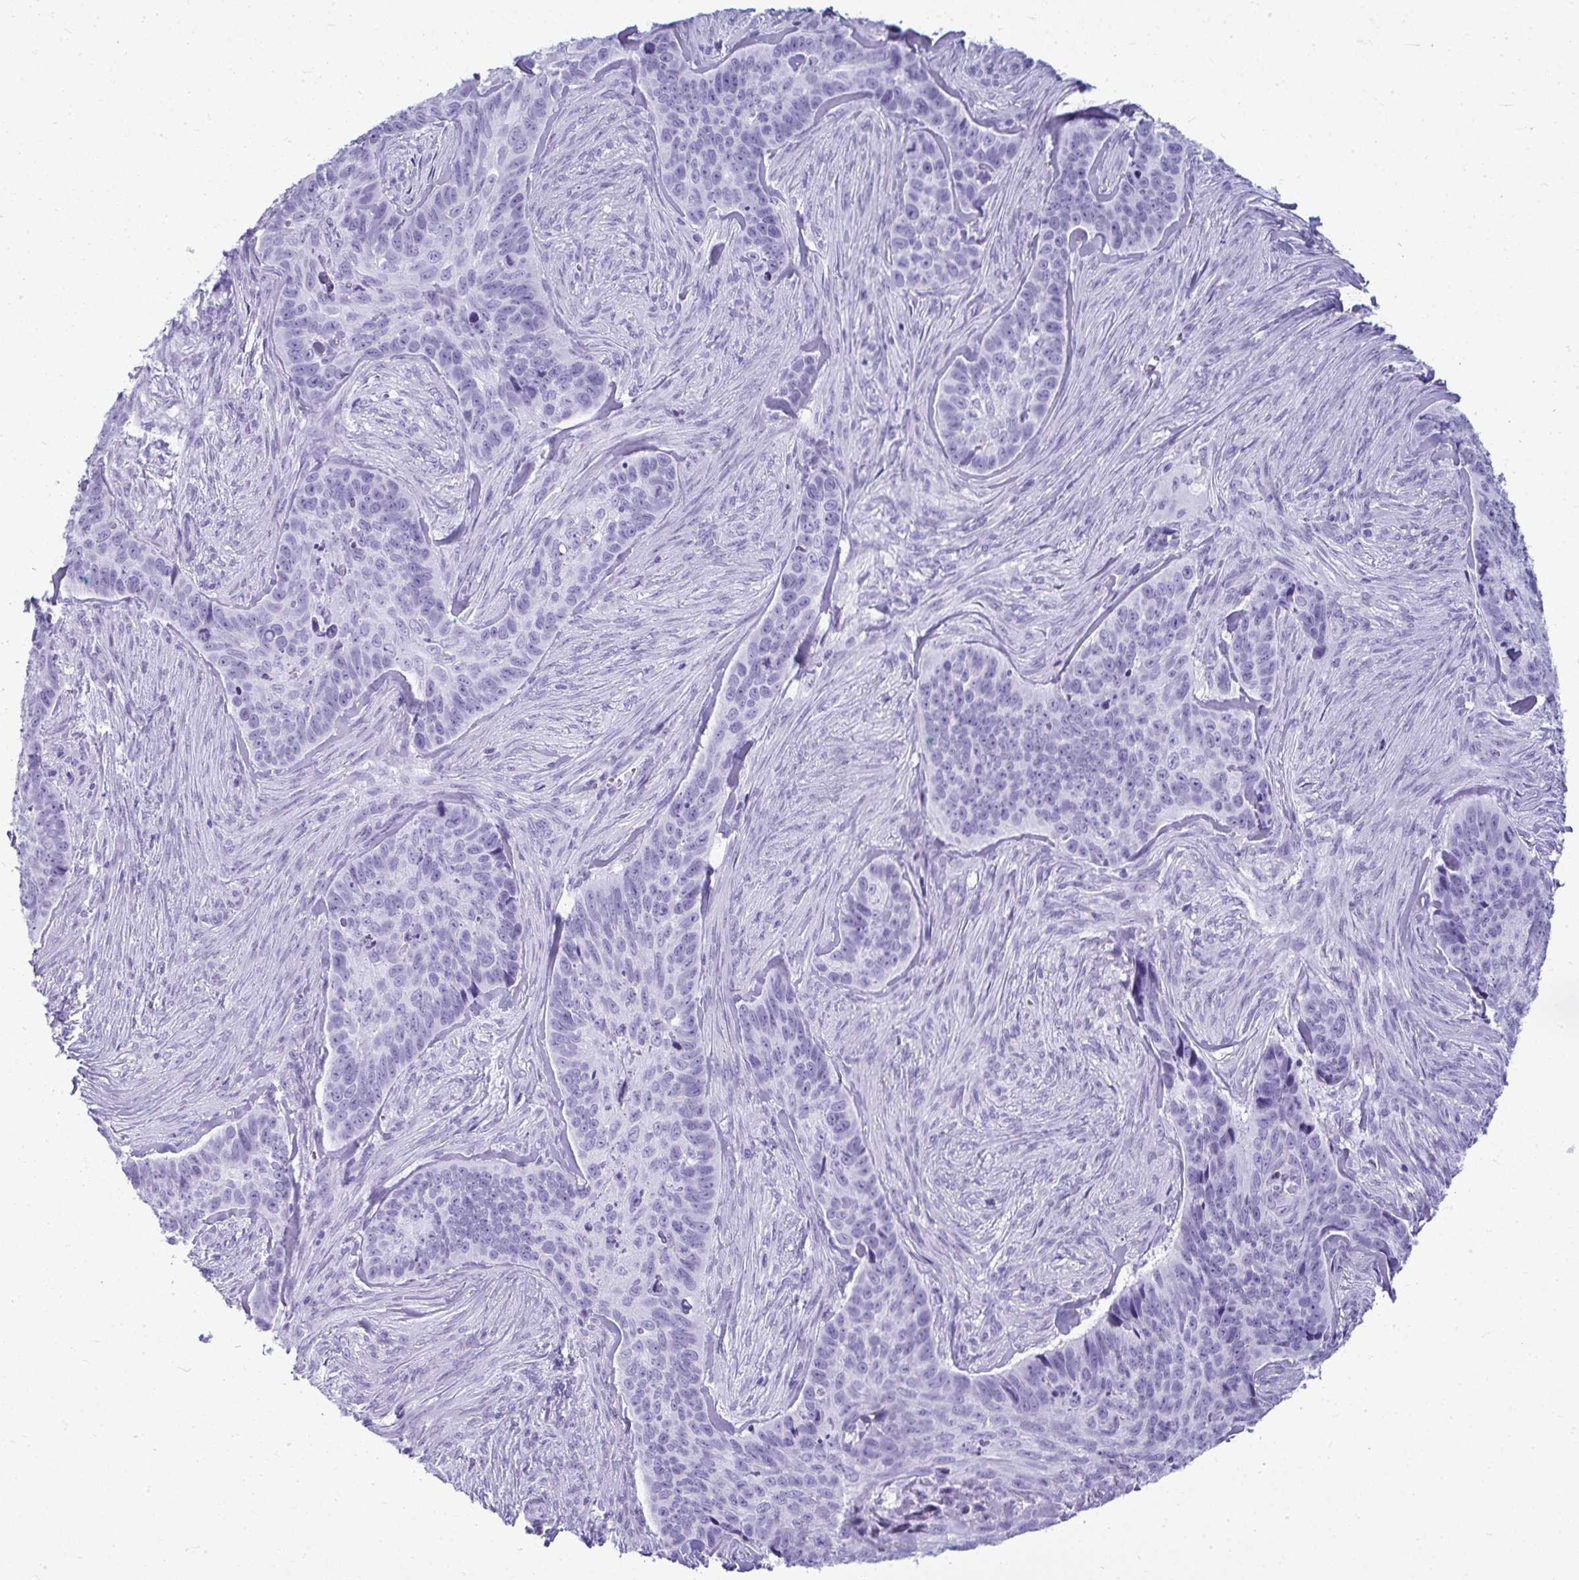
{"staining": {"intensity": "negative", "quantity": "none", "location": "none"}, "tissue": "skin cancer", "cell_type": "Tumor cells", "image_type": "cancer", "snomed": [{"axis": "morphology", "description": "Basal cell carcinoma"}, {"axis": "topography", "description": "Skin"}], "caption": "IHC of human skin cancer shows no staining in tumor cells. Nuclei are stained in blue.", "gene": "CLGN", "patient": {"sex": "female", "age": 82}}